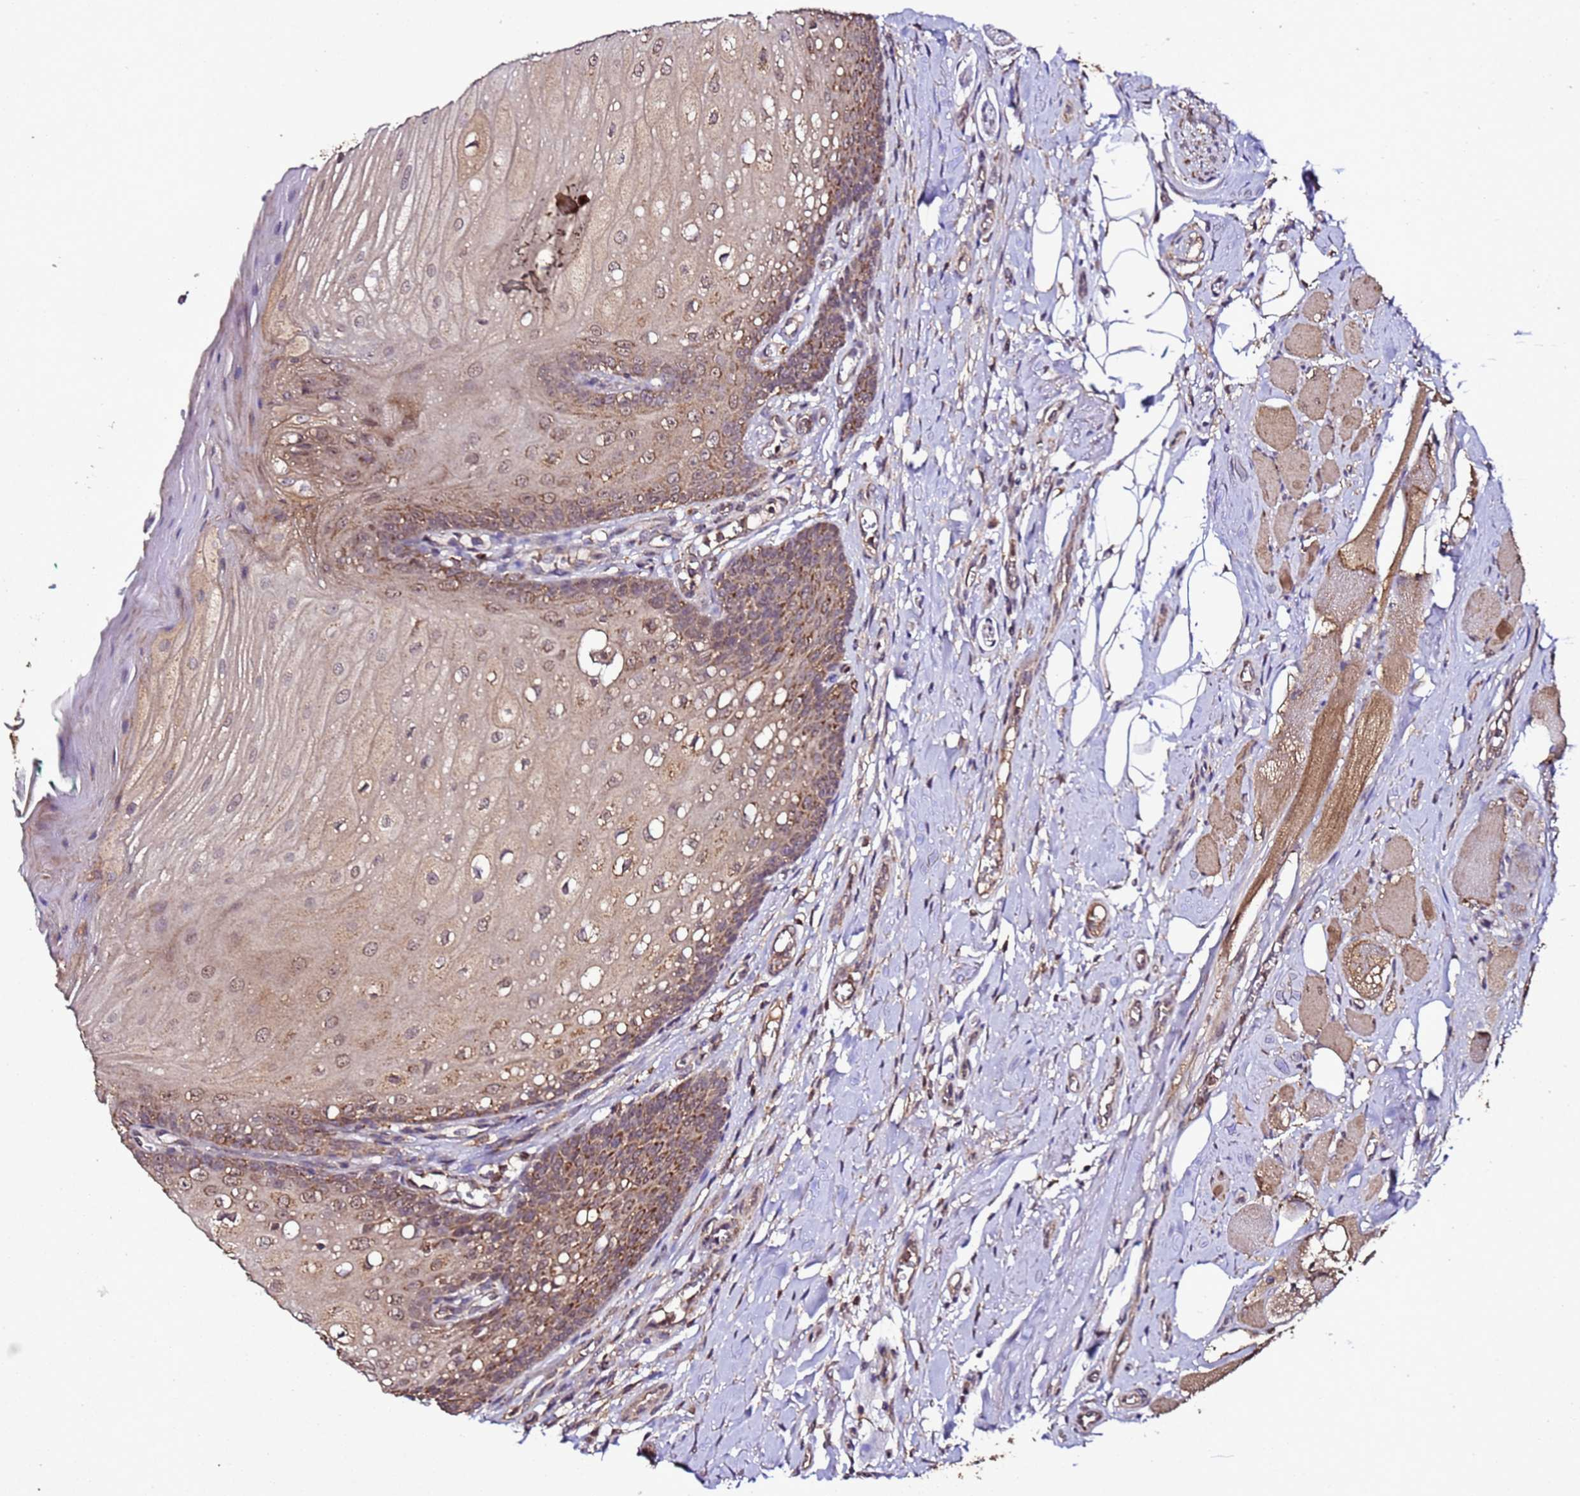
{"staining": {"intensity": "moderate", "quantity": ">75%", "location": "cytoplasmic/membranous"}, "tissue": "oral mucosa", "cell_type": "Squamous epithelial cells", "image_type": "normal", "snomed": [{"axis": "morphology", "description": "Normal tissue, NOS"}, {"axis": "morphology", "description": "Squamous cell carcinoma, NOS"}, {"axis": "topography", "description": "Oral tissue"}, {"axis": "topography", "description": "Tounge, NOS"}, {"axis": "topography", "description": "Head-Neck"}], "caption": "Oral mucosa stained for a protein displays moderate cytoplasmic/membranous positivity in squamous epithelial cells.", "gene": "HSPBAP1", "patient": {"sex": "male", "age": 79}}